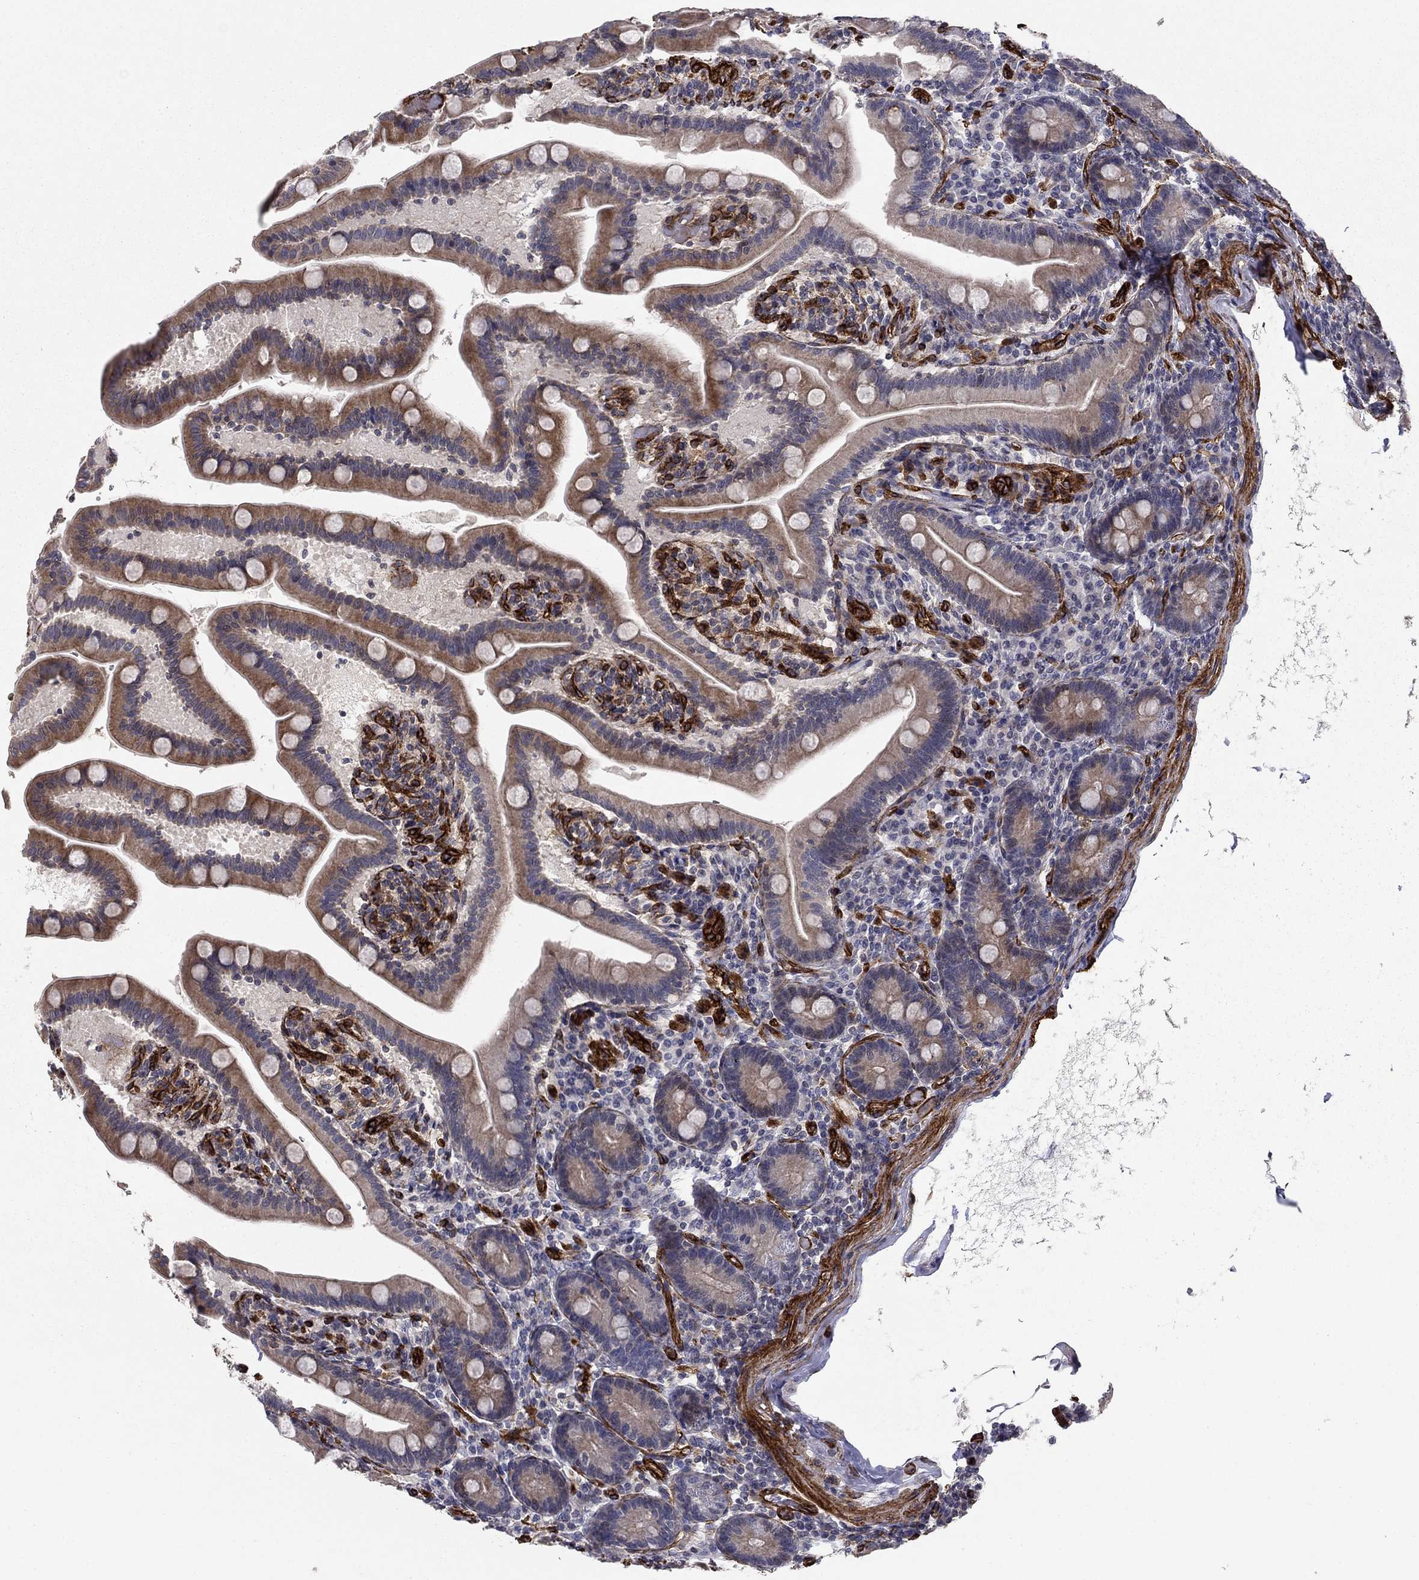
{"staining": {"intensity": "moderate", "quantity": "25%-75%", "location": "cytoplasmic/membranous"}, "tissue": "small intestine", "cell_type": "Glandular cells", "image_type": "normal", "snomed": [{"axis": "morphology", "description": "Normal tissue, NOS"}, {"axis": "topography", "description": "Small intestine"}], "caption": "Human small intestine stained for a protein (brown) displays moderate cytoplasmic/membranous positive positivity in approximately 25%-75% of glandular cells.", "gene": "SYNC", "patient": {"sex": "male", "age": 66}}